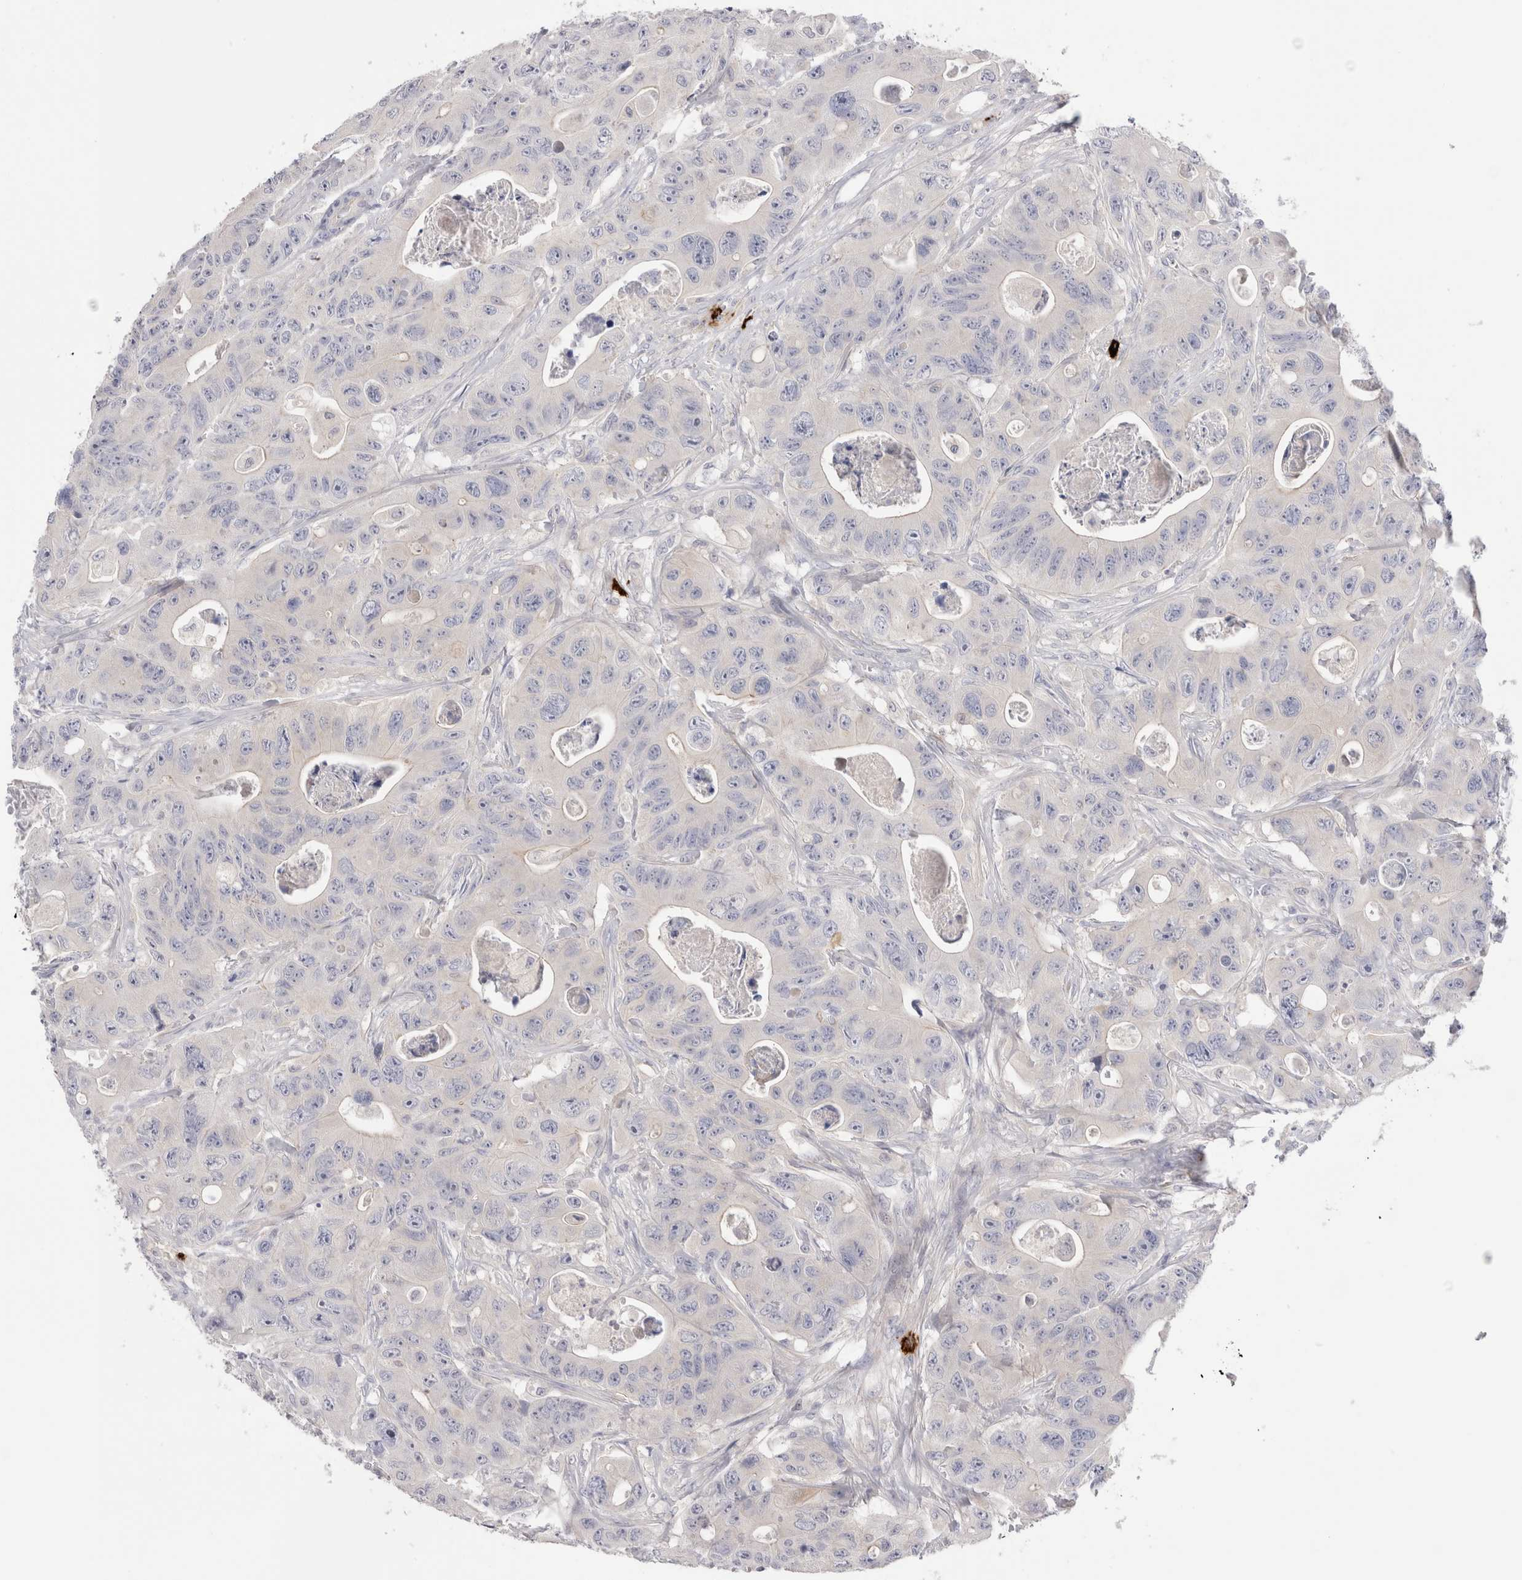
{"staining": {"intensity": "negative", "quantity": "none", "location": "none"}, "tissue": "colorectal cancer", "cell_type": "Tumor cells", "image_type": "cancer", "snomed": [{"axis": "morphology", "description": "Adenocarcinoma, NOS"}, {"axis": "topography", "description": "Colon"}], "caption": "Immunohistochemical staining of colorectal adenocarcinoma exhibits no significant expression in tumor cells.", "gene": "SPINK2", "patient": {"sex": "female", "age": 46}}